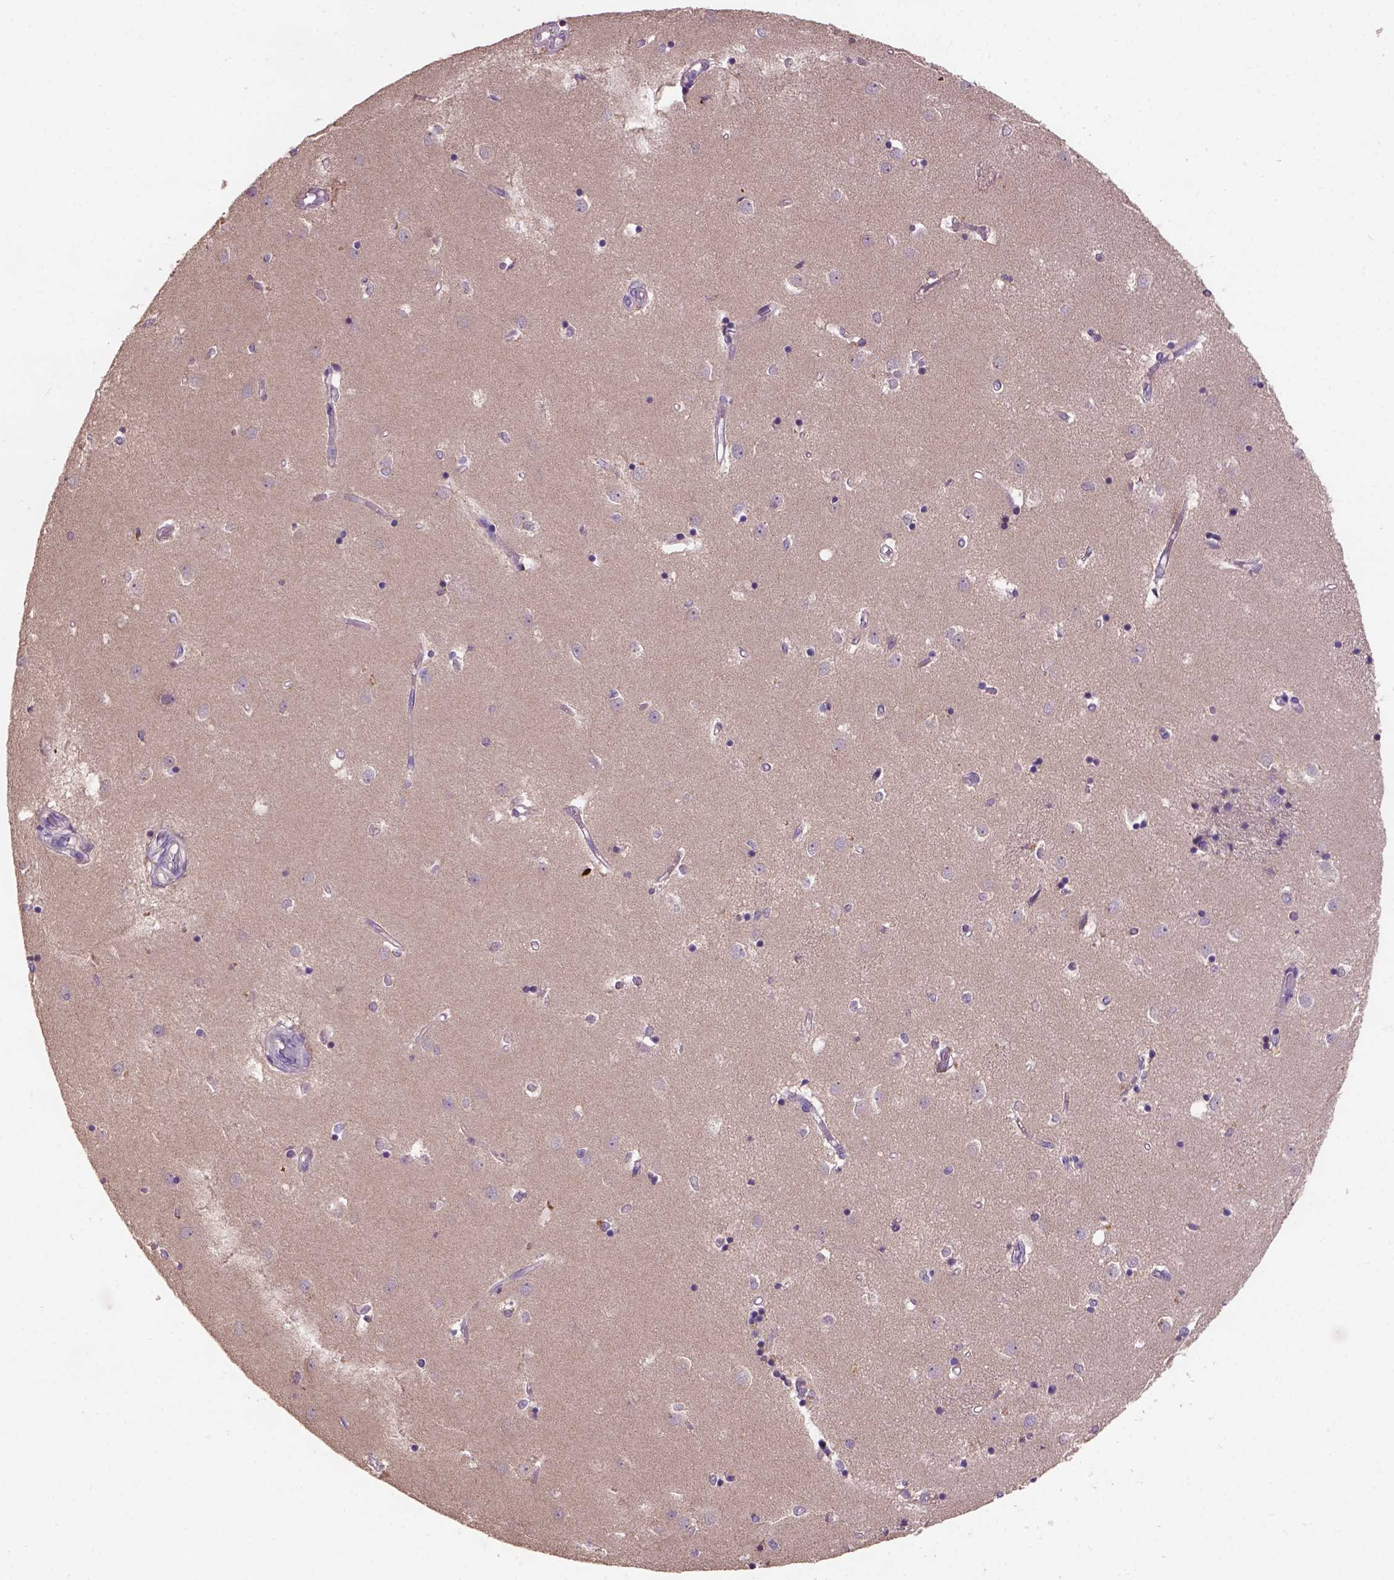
{"staining": {"intensity": "moderate", "quantity": "<25%", "location": "cytoplasmic/membranous"}, "tissue": "caudate", "cell_type": "Glial cells", "image_type": "normal", "snomed": [{"axis": "morphology", "description": "Normal tissue, NOS"}, {"axis": "topography", "description": "Lateral ventricle wall"}], "caption": "About <25% of glial cells in unremarkable human caudate reveal moderate cytoplasmic/membranous protein staining as visualized by brown immunohistochemical staining.", "gene": "KBTBD8", "patient": {"sex": "male", "age": 54}}